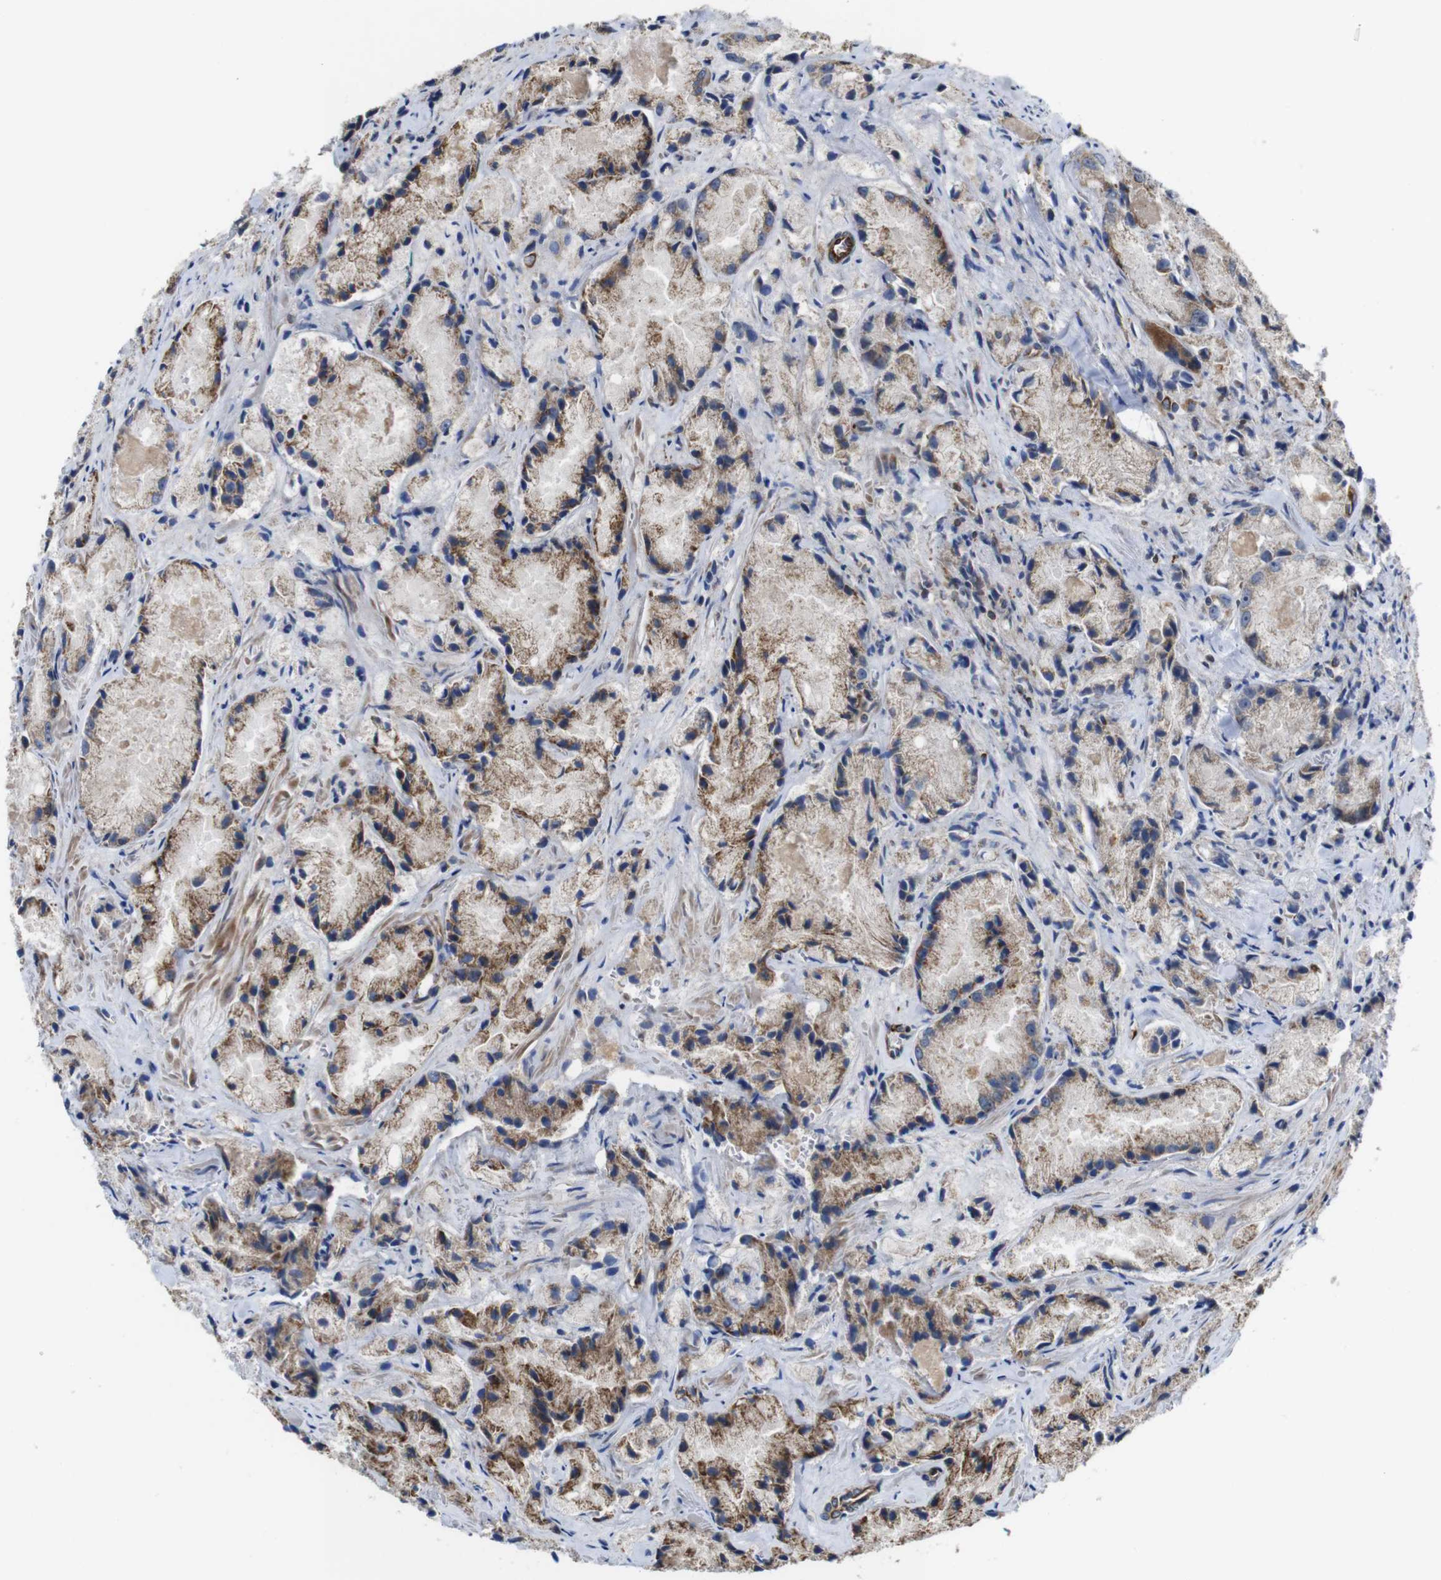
{"staining": {"intensity": "moderate", "quantity": ">75%", "location": "cytoplasmic/membranous"}, "tissue": "prostate cancer", "cell_type": "Tumor cells", "image_type": "cancer", "snomed": [{"axis": "morphology", "description": "Adenocarcinoma, Low grade"}, {"axis": "topography", "description": "Prostate"}], "caption": "Immunohistochemical staining of prostate adenocarcinoma (low-grade) demonstrates moderate cytoplasmic/membranous protein staining in approximately >75% of tumor cells.", "gene": "POMK", "patient": {"sex": "male", "age": 64}}